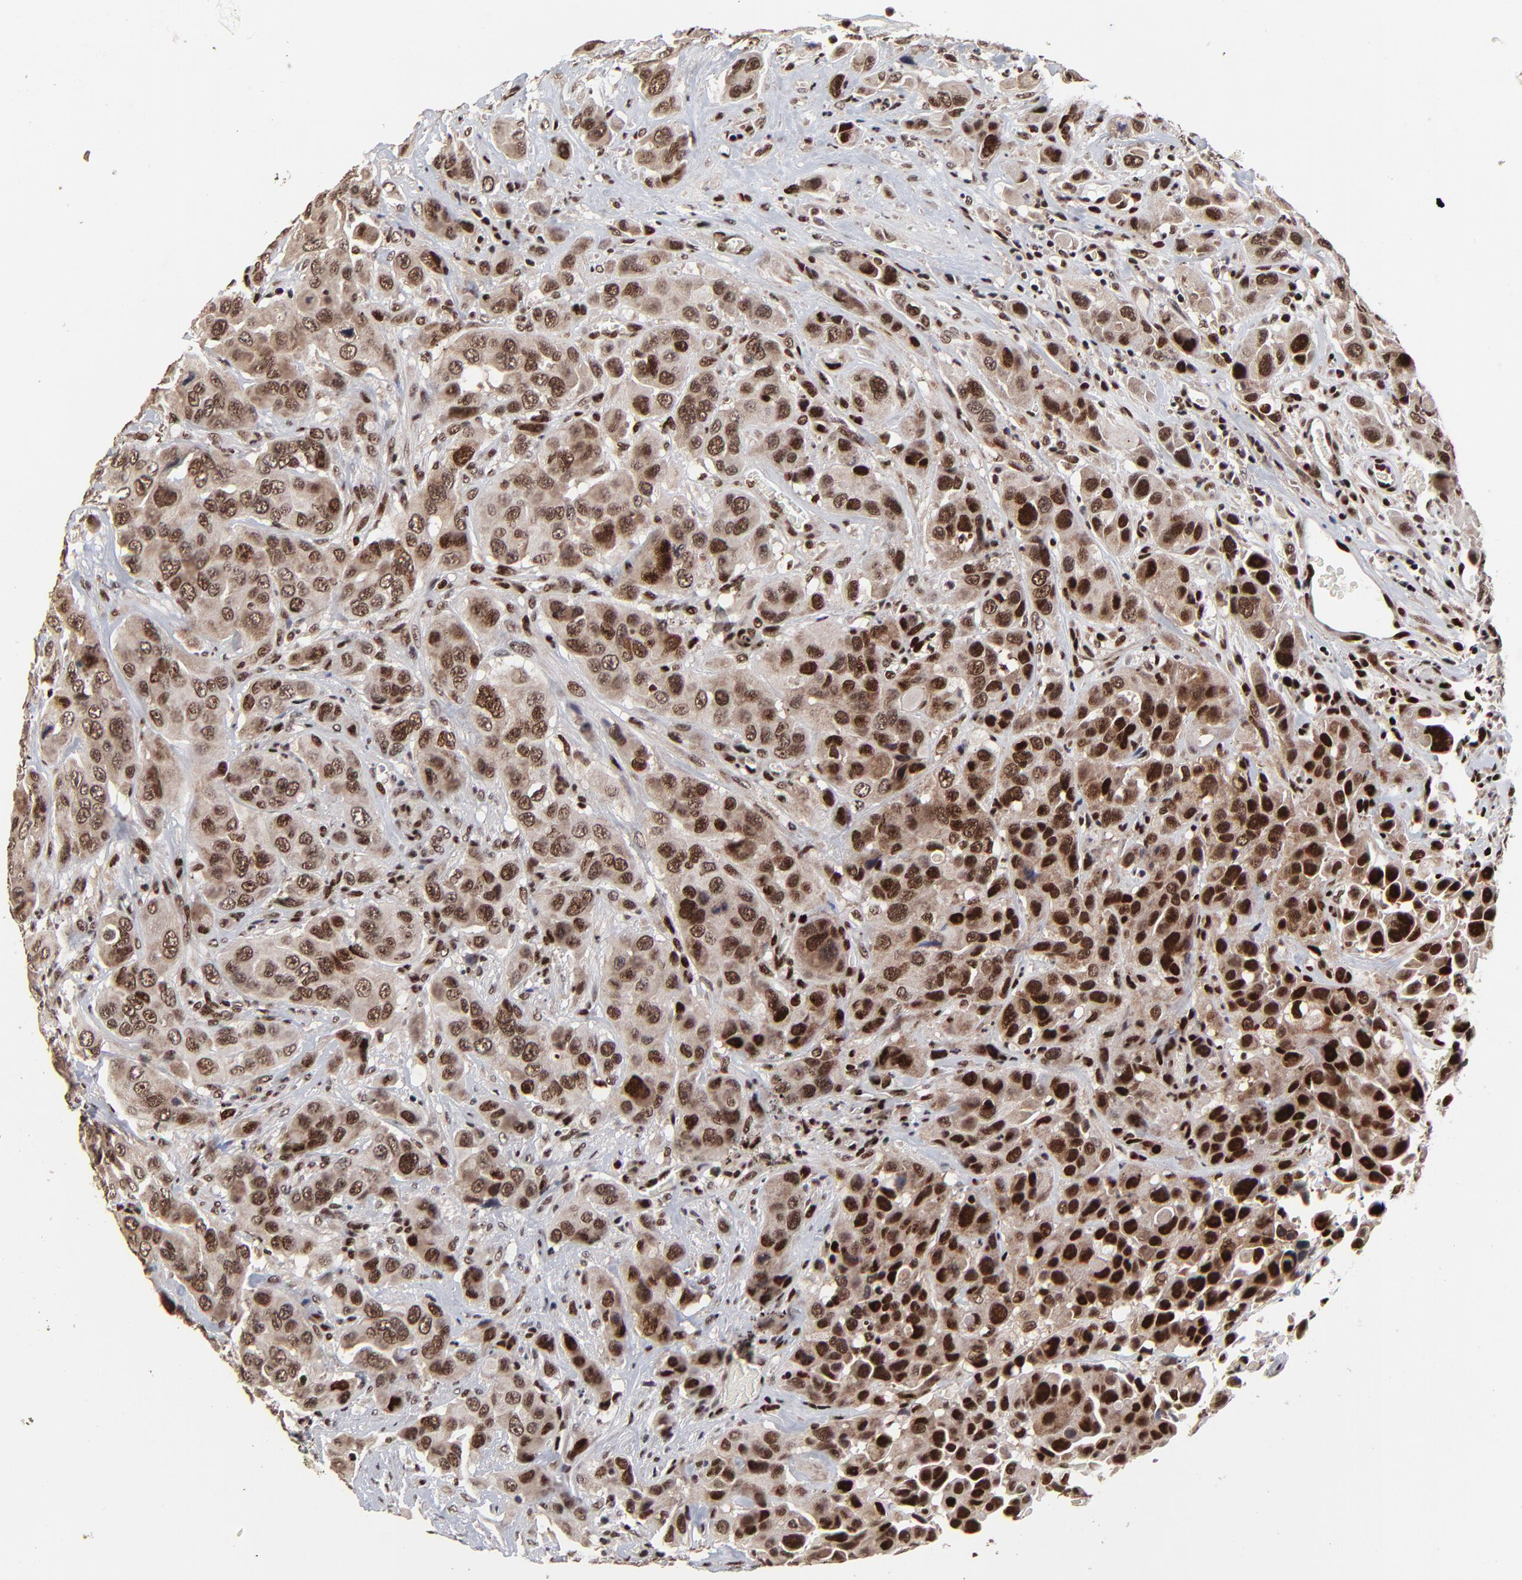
{"staining": {"intensity": "strong", "quantity": ">75%", "location": "nuclear"}, "tissue": "urothelial cancer", "cell_type": "Tumor cells", "image_type": "cancer", "snomed": [{"axis": "morphology", "description": "Urothelial carcinoma, High grade"}, {"axis": "topography", "description": "Urinary bladder"}], "caption": "Immunohistochemistry micrograph of high-grade urothelial carcinoma stained for a protein (brown), which demonstrates high levels of strong nuclear staining in approximately >75% of tumor cells.", "gene": "RBM22", "patient": {"sex": "male", "age": 73}}